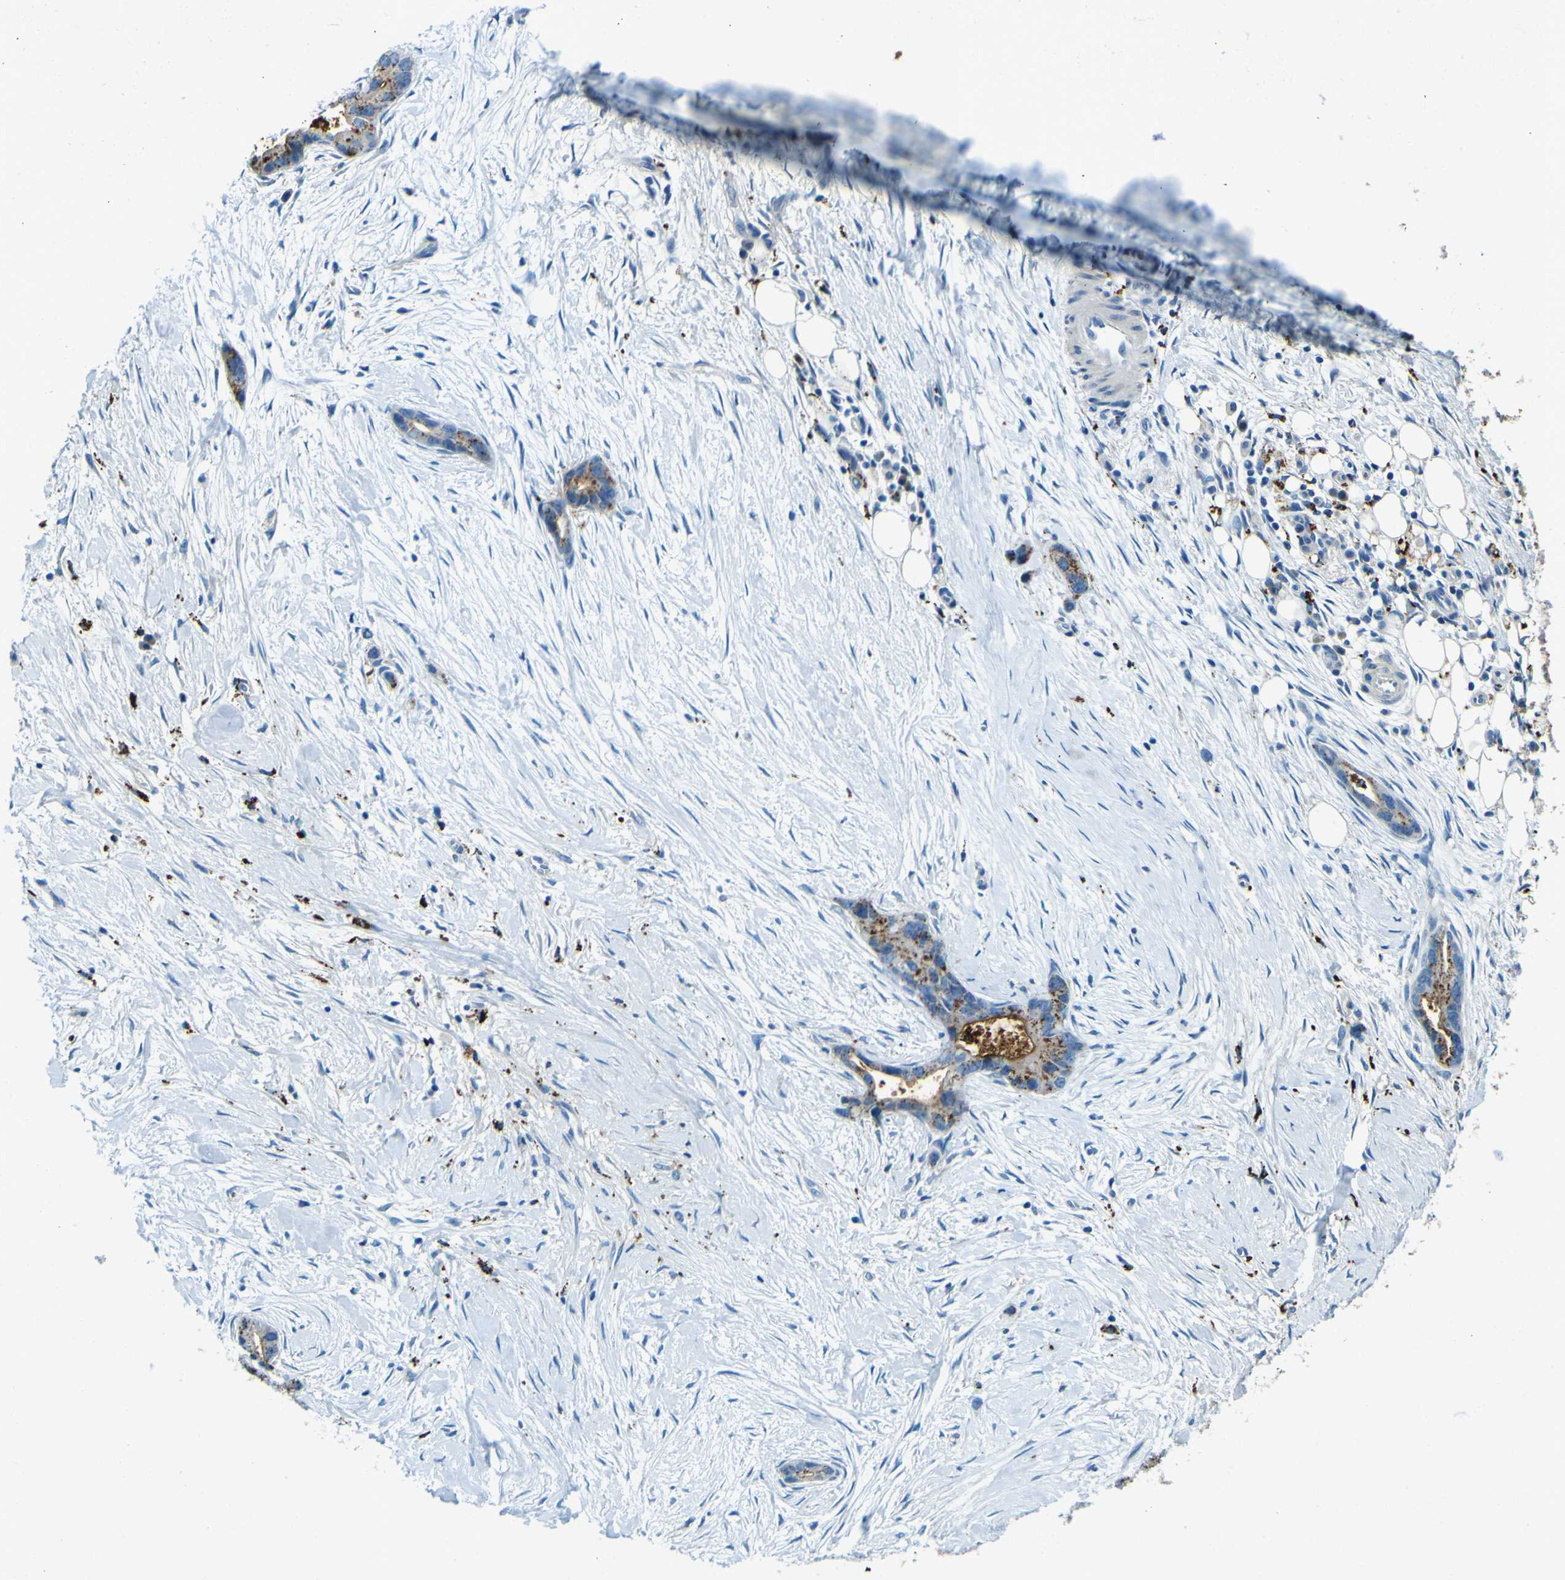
{"staining": {"intensity": "weak", "quantity": "25%-75%", "location": "cytoplasmic/membranous"}, "tissue": "liver cancer", "cell_type": "Tumor cells", "image_type": "cancer", "snomed": [{"axis": "morphology", "description": "Cholangiocarcinoma"}, {"axis": "topography", "description": "Liver"}], "caption": "Brown immunohistochemical staining in liver cancer (cholangiocarcinoma) demonstrates weak cytoplasmic/membranous positivity in approximately 25%-75% of tumor cells. (DAB IHC with brightfield microscopy, high magnification).", "gene": "PDE9A", "patient": {"sex": "female", "age": 55}}